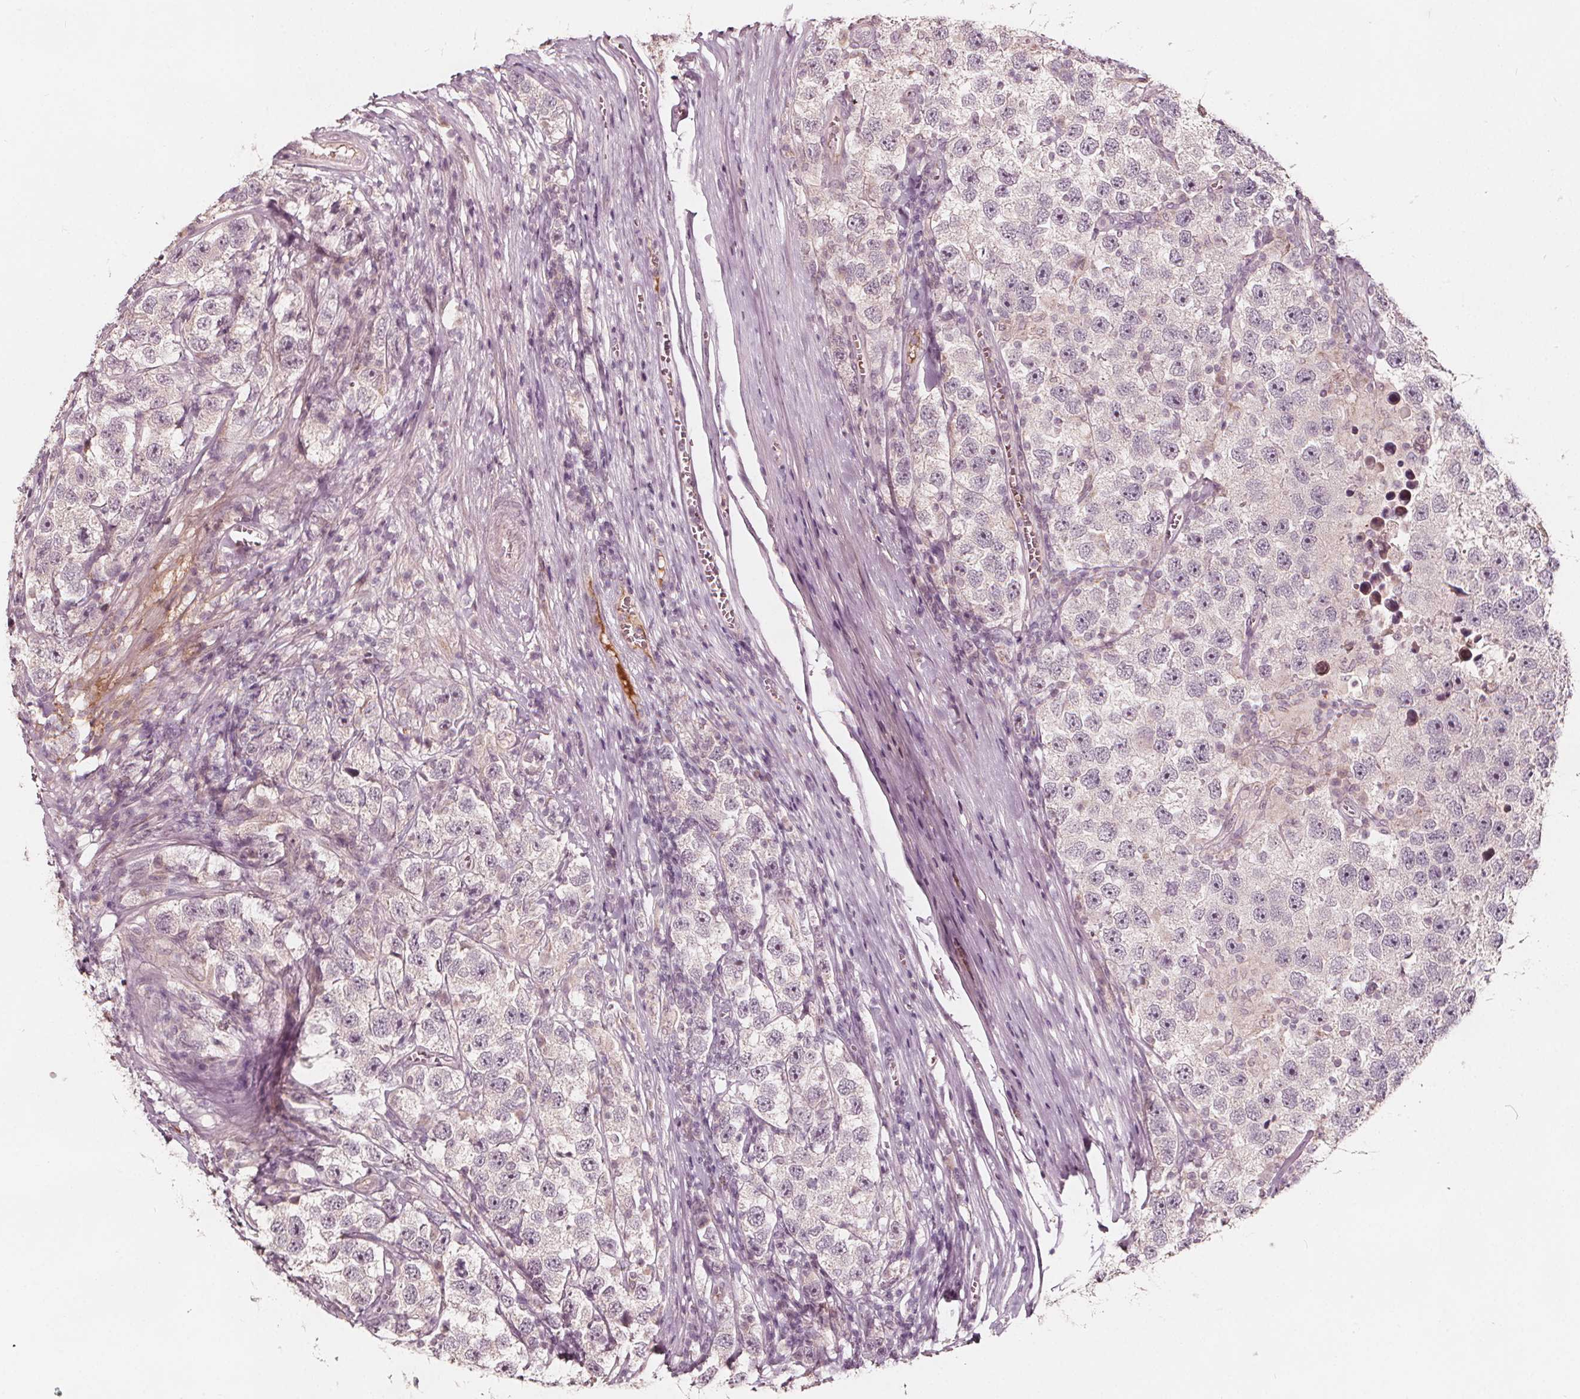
{"staining": {"intensity": "negative", "quantity": "none", "location": "none"}, "tissue": "testis cancer", "cell_type": "Tumor cells", "image_type": "cancer", "snomed": [{"axis": "morphology", "description": "Seminoma, NOS"}, {"axis": "topography", "description": "Testis"}], "caption": "Immunohistochemistry photomicrograph of human seminoma (testis) stained for a protein (brown), which reveals no expression in tumor cells.", "gene": "NPC1L1", "patient": {"sex": "male", "age": 26}}